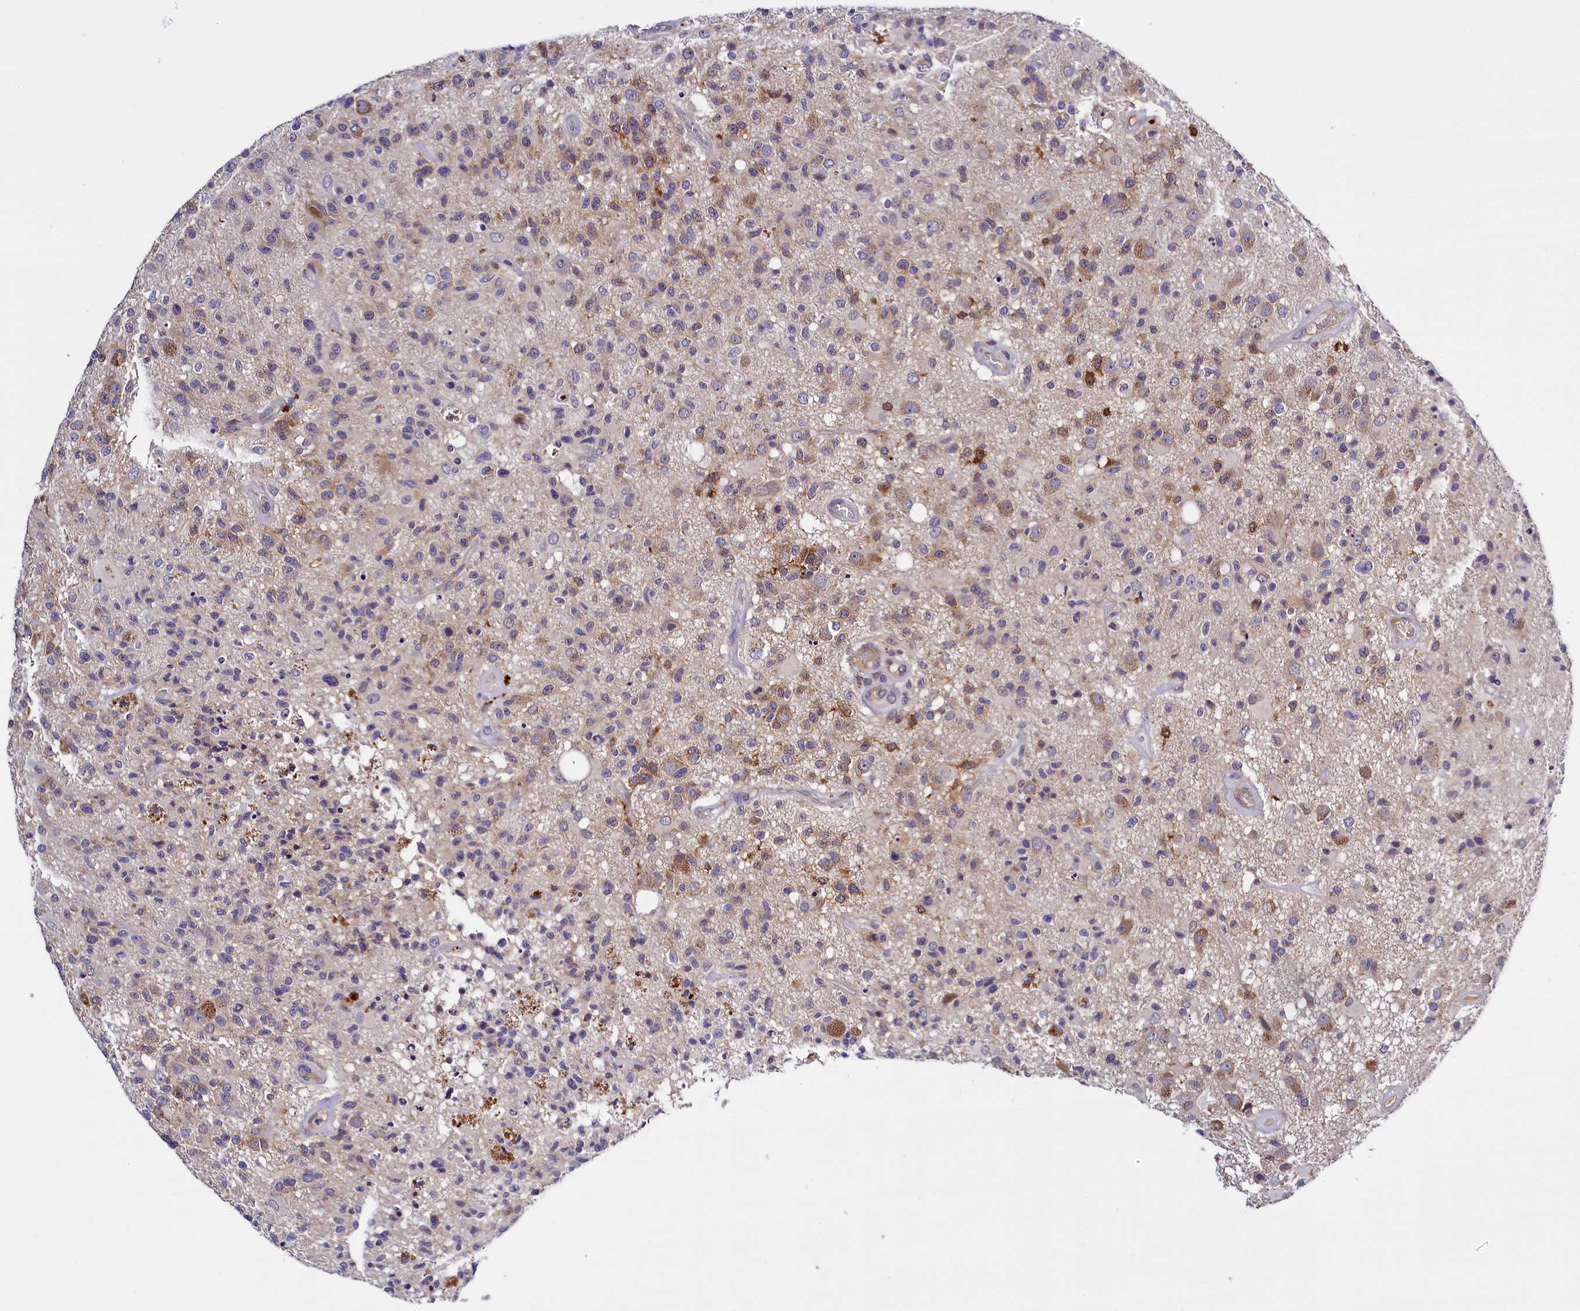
{"staining": {"intensity": "weak", "quantity": "<25%", "location": "cytoplasmic/membranous"}, "tissue": "glioma", "cell_type": "Tumor cells", "image_type": "cancer", "snomed": [{"axis": "morphology", "description": "Glioma, malignant, High grade"}, {"axis": "morphology", "description": "Glioblastoma, NOS"}, {"axis": "topography", "description": "Brain"}], "caption": "Tumor cells show no significant protein staining in glioblastoma.", "gene": "ENKD1", "patient": {"sex": "male", "age": 60}}